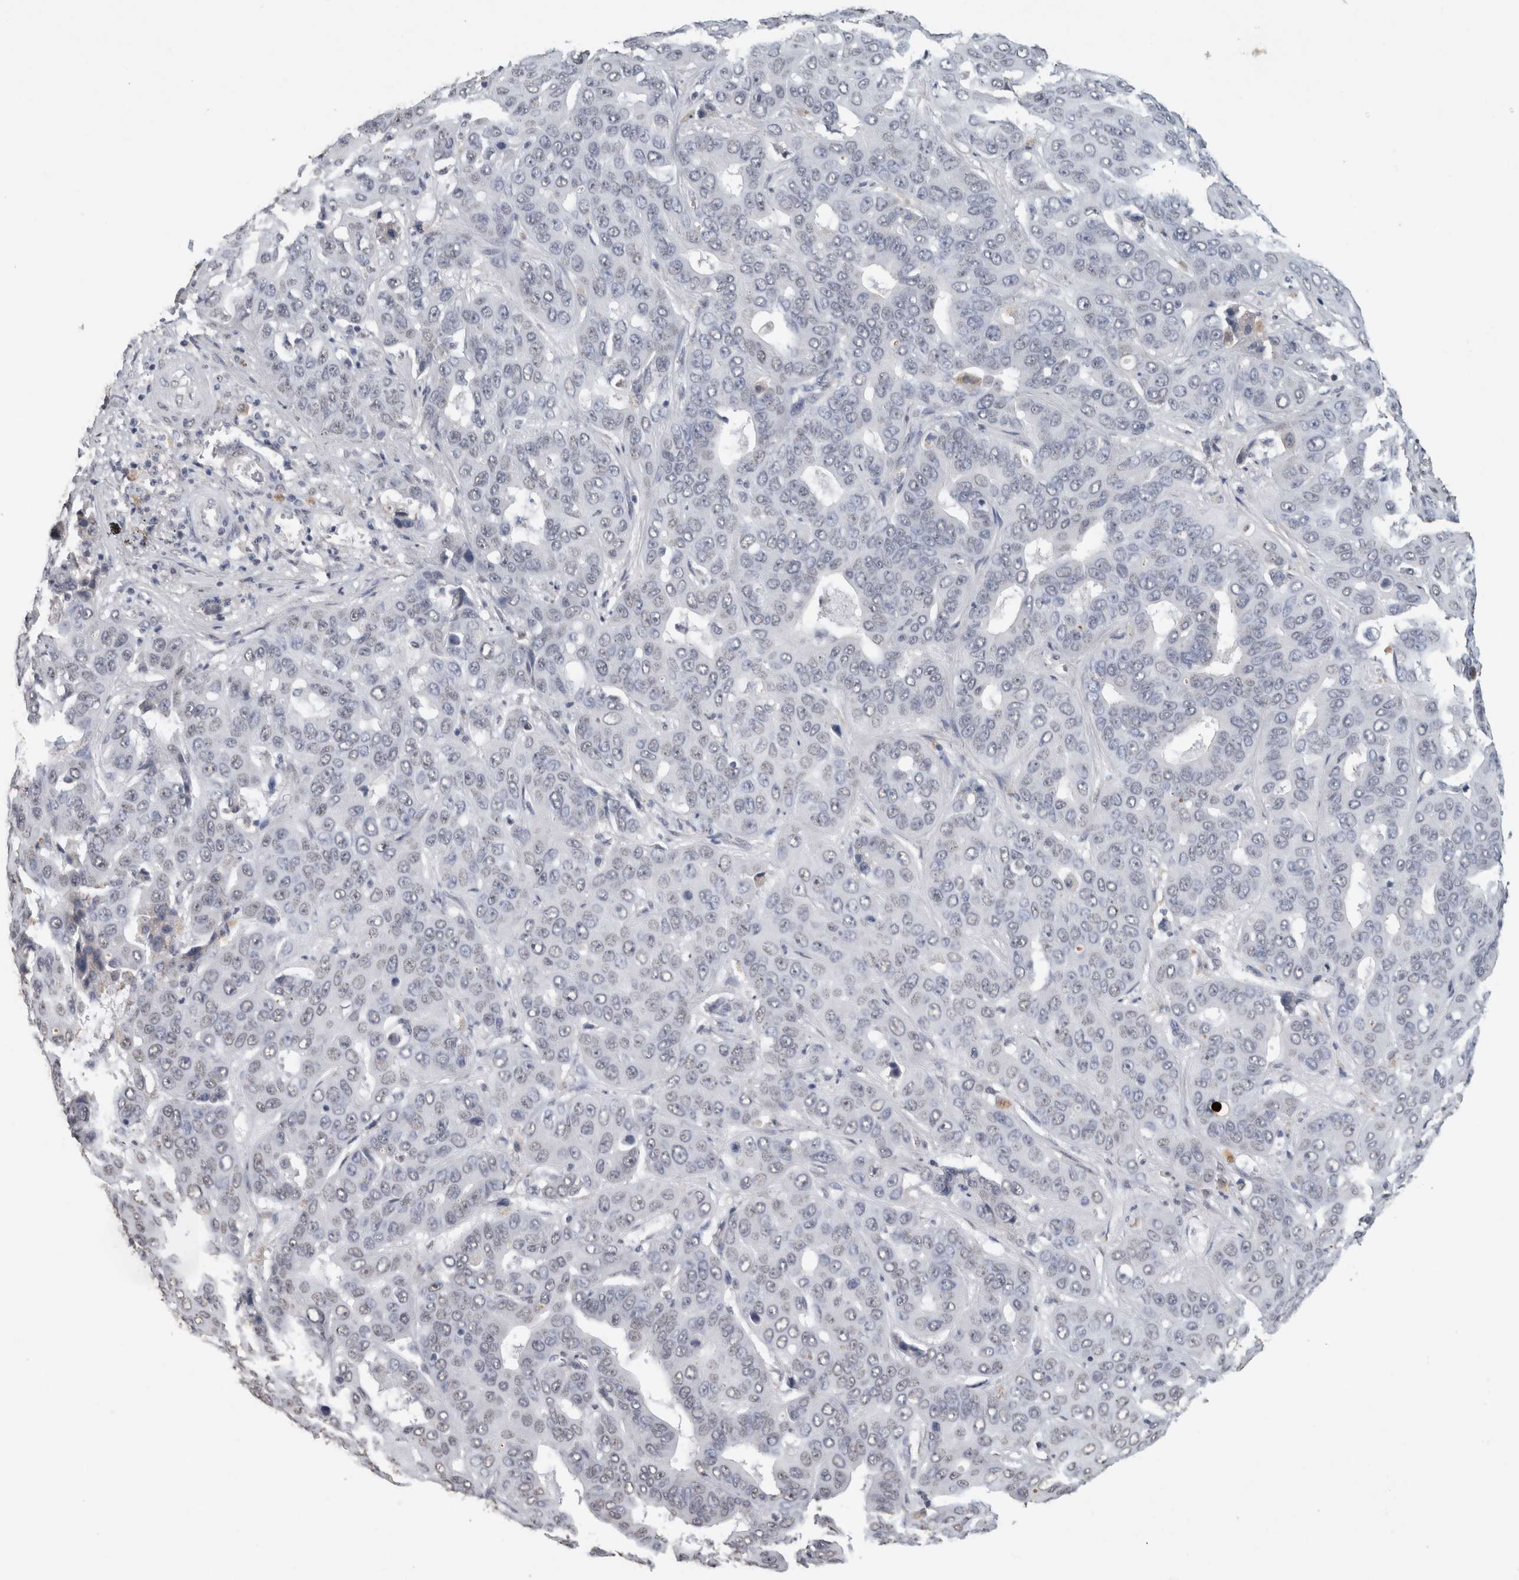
{"staining": {"intensity": "negative", "quantity": "none", "location": "none"}, "tissue": "liver cancer", "cell_type": "Tumor cells", "image_type": "cancer", "snomed": [{"axis": "morphology", "description": "Cholangiocarcinoma"}, {"axis": "topography", "description": "Liver"}], "caption": "This is an IHC histopathology image of cholangiocarcinoma (liver). There is no expression in tumor cells.", "gene": "LTBP1", "patient": {"sex": "female", "age": 52}}